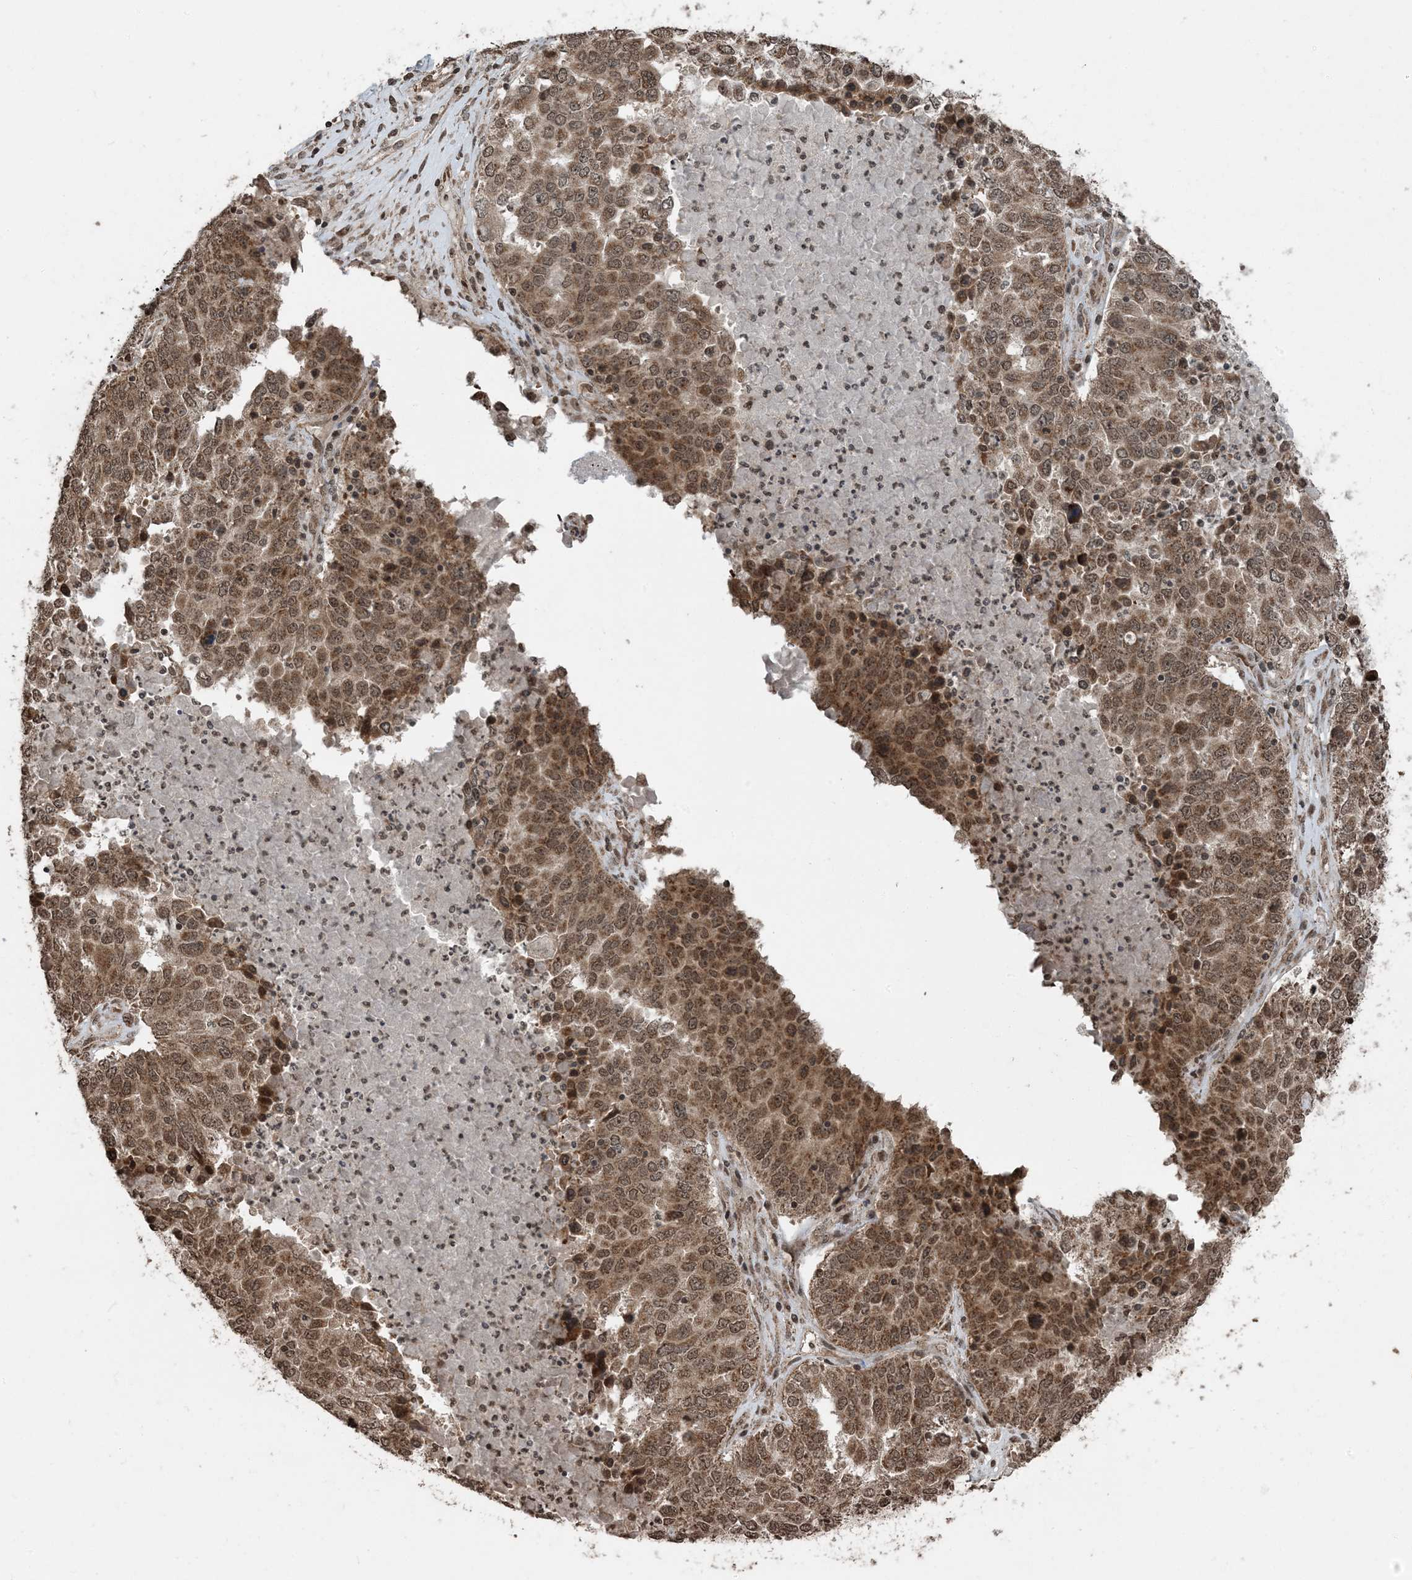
{"staining": {"intensity": "moderate", "quantity": ">75%", "location": "cytoplasmic/membranous,nuclear"}, "tissue": "ovarian cancer", "cell_type": "Tumor cells", "image_type": "cancer", "snomed": [{"axis": "morphology", "description": "Carcinoma, endometroid"}, {"axis": "topography", "description": "Ovary"}], "caption": "A brown stain highlights moderate cytoplasmic/membranous and nuclear staining of a protein in human endometroid carcinoma (ovarian) tumor cells.", "gene": "ZFAND2B", "patient": {"sex": "female", "age": 62}}